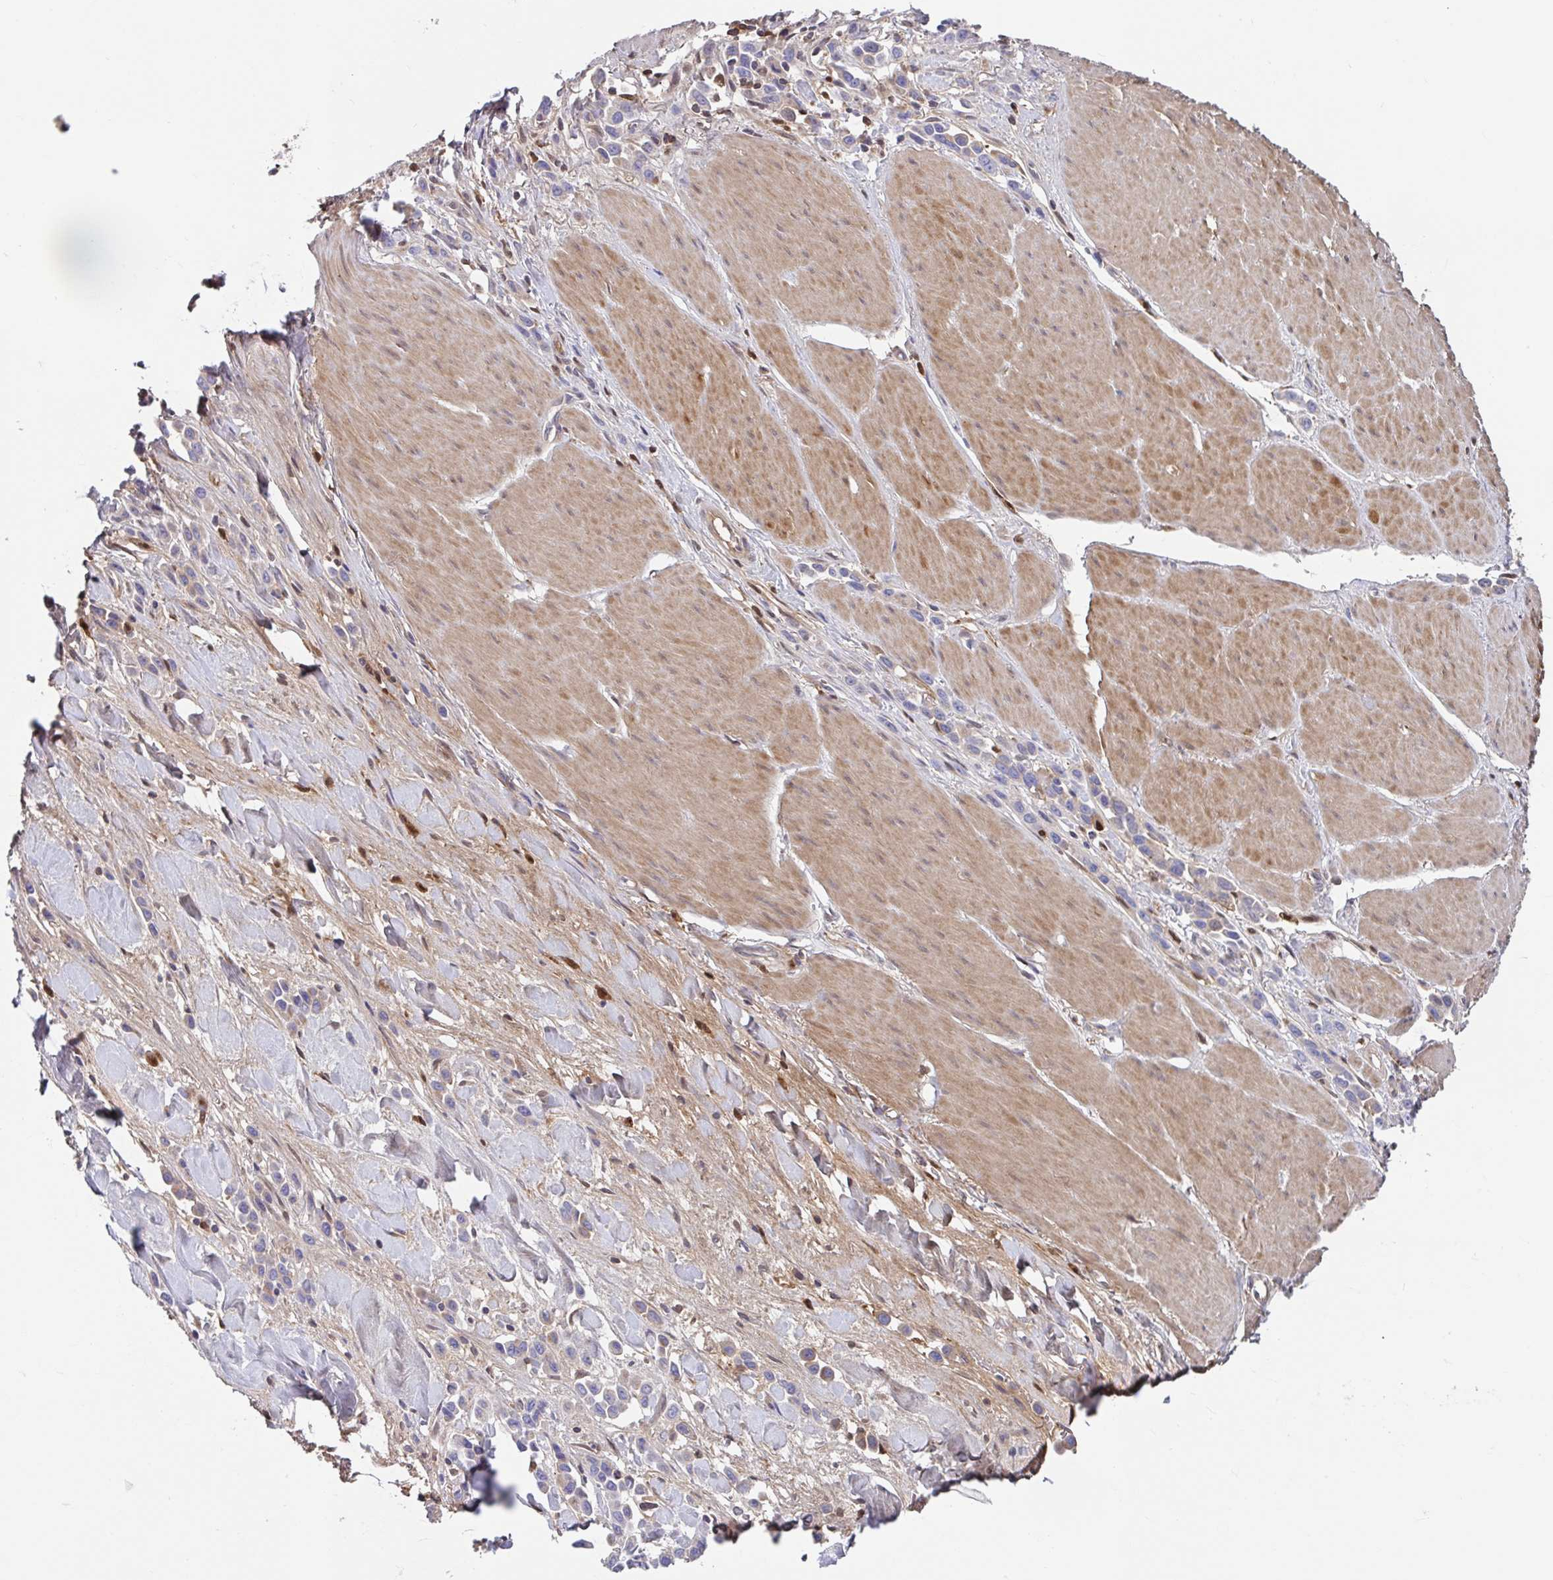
{"staining": {"intensity": "negative", "quantity": "none", "location": "none"}, "tissue": "stomach cancer", "cell_type": "Tumor cells", "image_type": "cancer", "snomed": [{"axis": "morphology", "description": "Adenocarcinoma, NOS"}, {"axis": "topography", "description": "Stomach"}], "caption": "The micrograph displays no significant staining in tumor cells of stomach cancer (adenocarcinoma). (Stains: DAB immunohistochemistry with hematoxylin counter stain, Microscopy: brightfield microscopy at high magnification).", "gene": "BLVRA", "patient": {"sex": "male", "age": 47}}